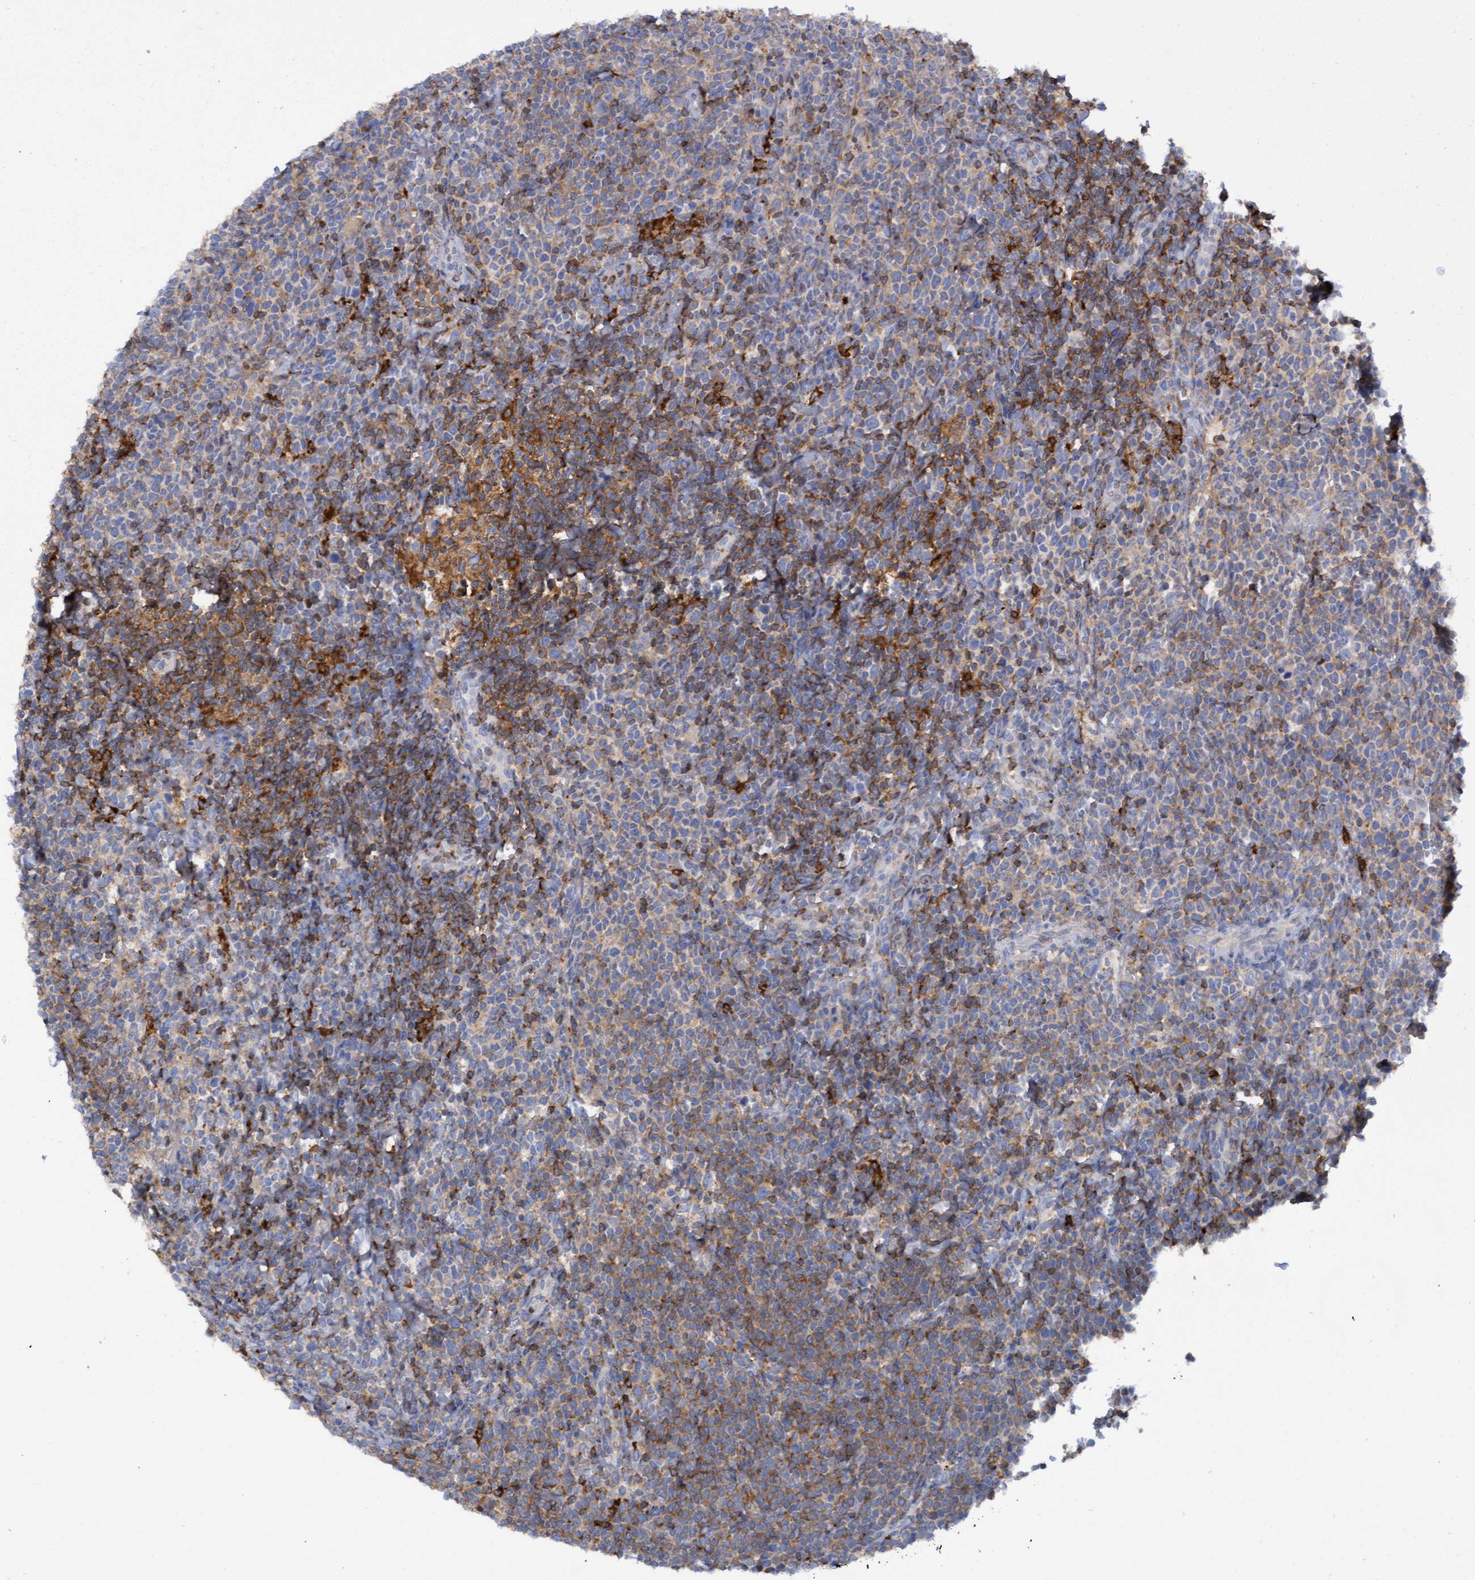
{"staining": {"intensity": "moderate", "quantity": "25%-75%", "location": "cytoplasmic/membranous"}, "tissue": "lymphoma", "cell_type": "Tumor cells", "image_type": "cancer", "snomed": [{"axis": "morphology", "description": "Malignant lymphoma, non-Hodgkin's type, High grade"}, {"axis": "topography", "description": "Lymph node"}], "caption": "High-magnification brightfield microscopy of malignant lymphoma, non-Hodgkin's type (high-grade) stained with DAB (brown) and counterstained with hematoxylin (blue). tumor cells exhibit moderate cytoplasmic/membranous staining is appreciated in approximately25%-75% of cells. The staining was performed using DAB (3,3'-diaminobenzidine), with brown indicating positive protein expression. Nuclei are stained blue with hematoxylin.", "gene": "FNBP1", "patient": {"sex": "male", "age": 61}}